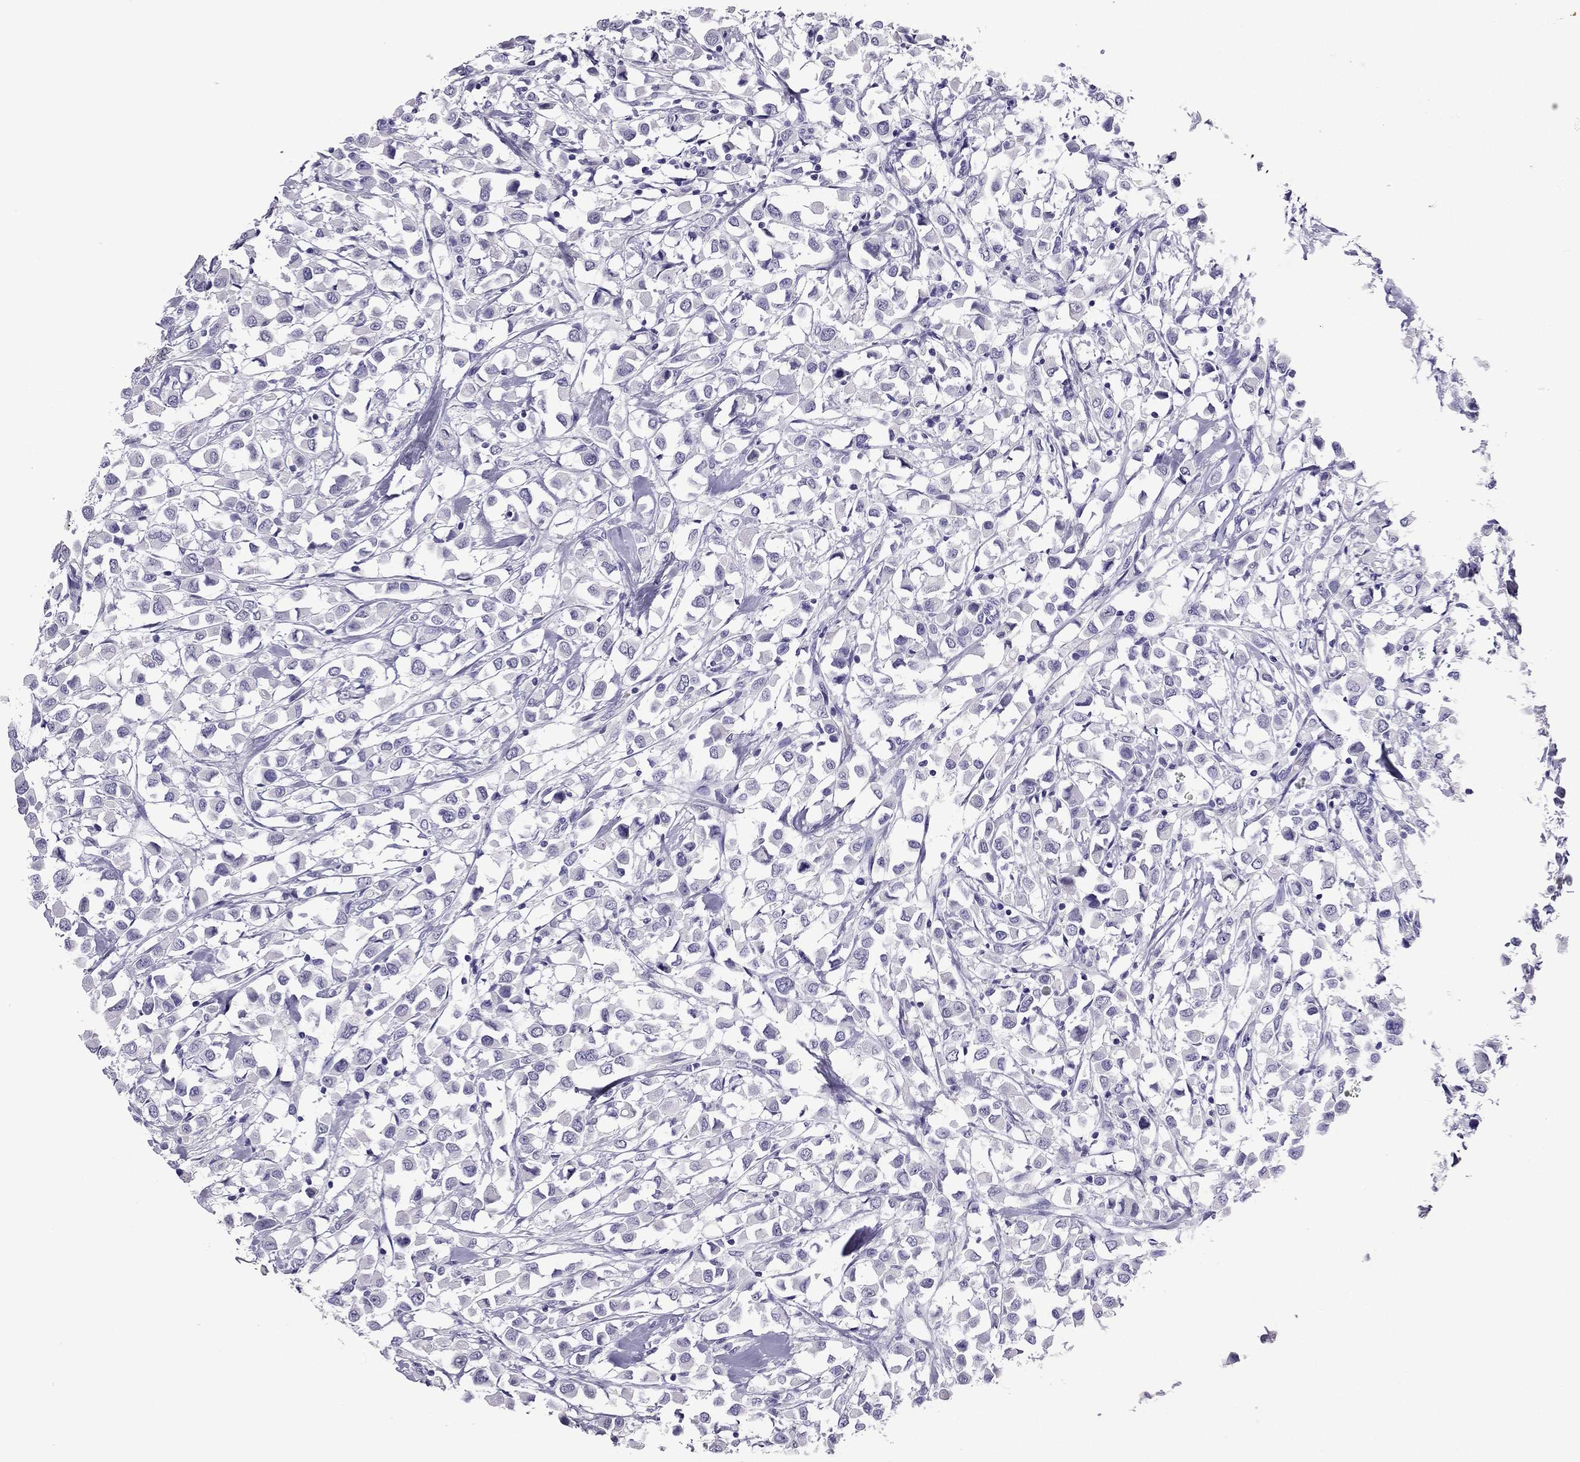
{"staining": {"intensity": "negative", "quantity": "none", "location": "none"}, "tissue": "breast cancer", "cell_type": "Tumor cells", "image_type": "cancer", "snomed": [{"axis": "morphology", "description": "Duct carcinoma"}, {"axis": "topography", "description": "Breast"}], "caption": "High magnification brightfield microscopy of breast cancer stained with DAB (brown) and counterstained with hematoxylin (blue): tumor cells show no significant positivity.", "gene": "PDE6A", "patient": {"sex": "female", "age": 61}}